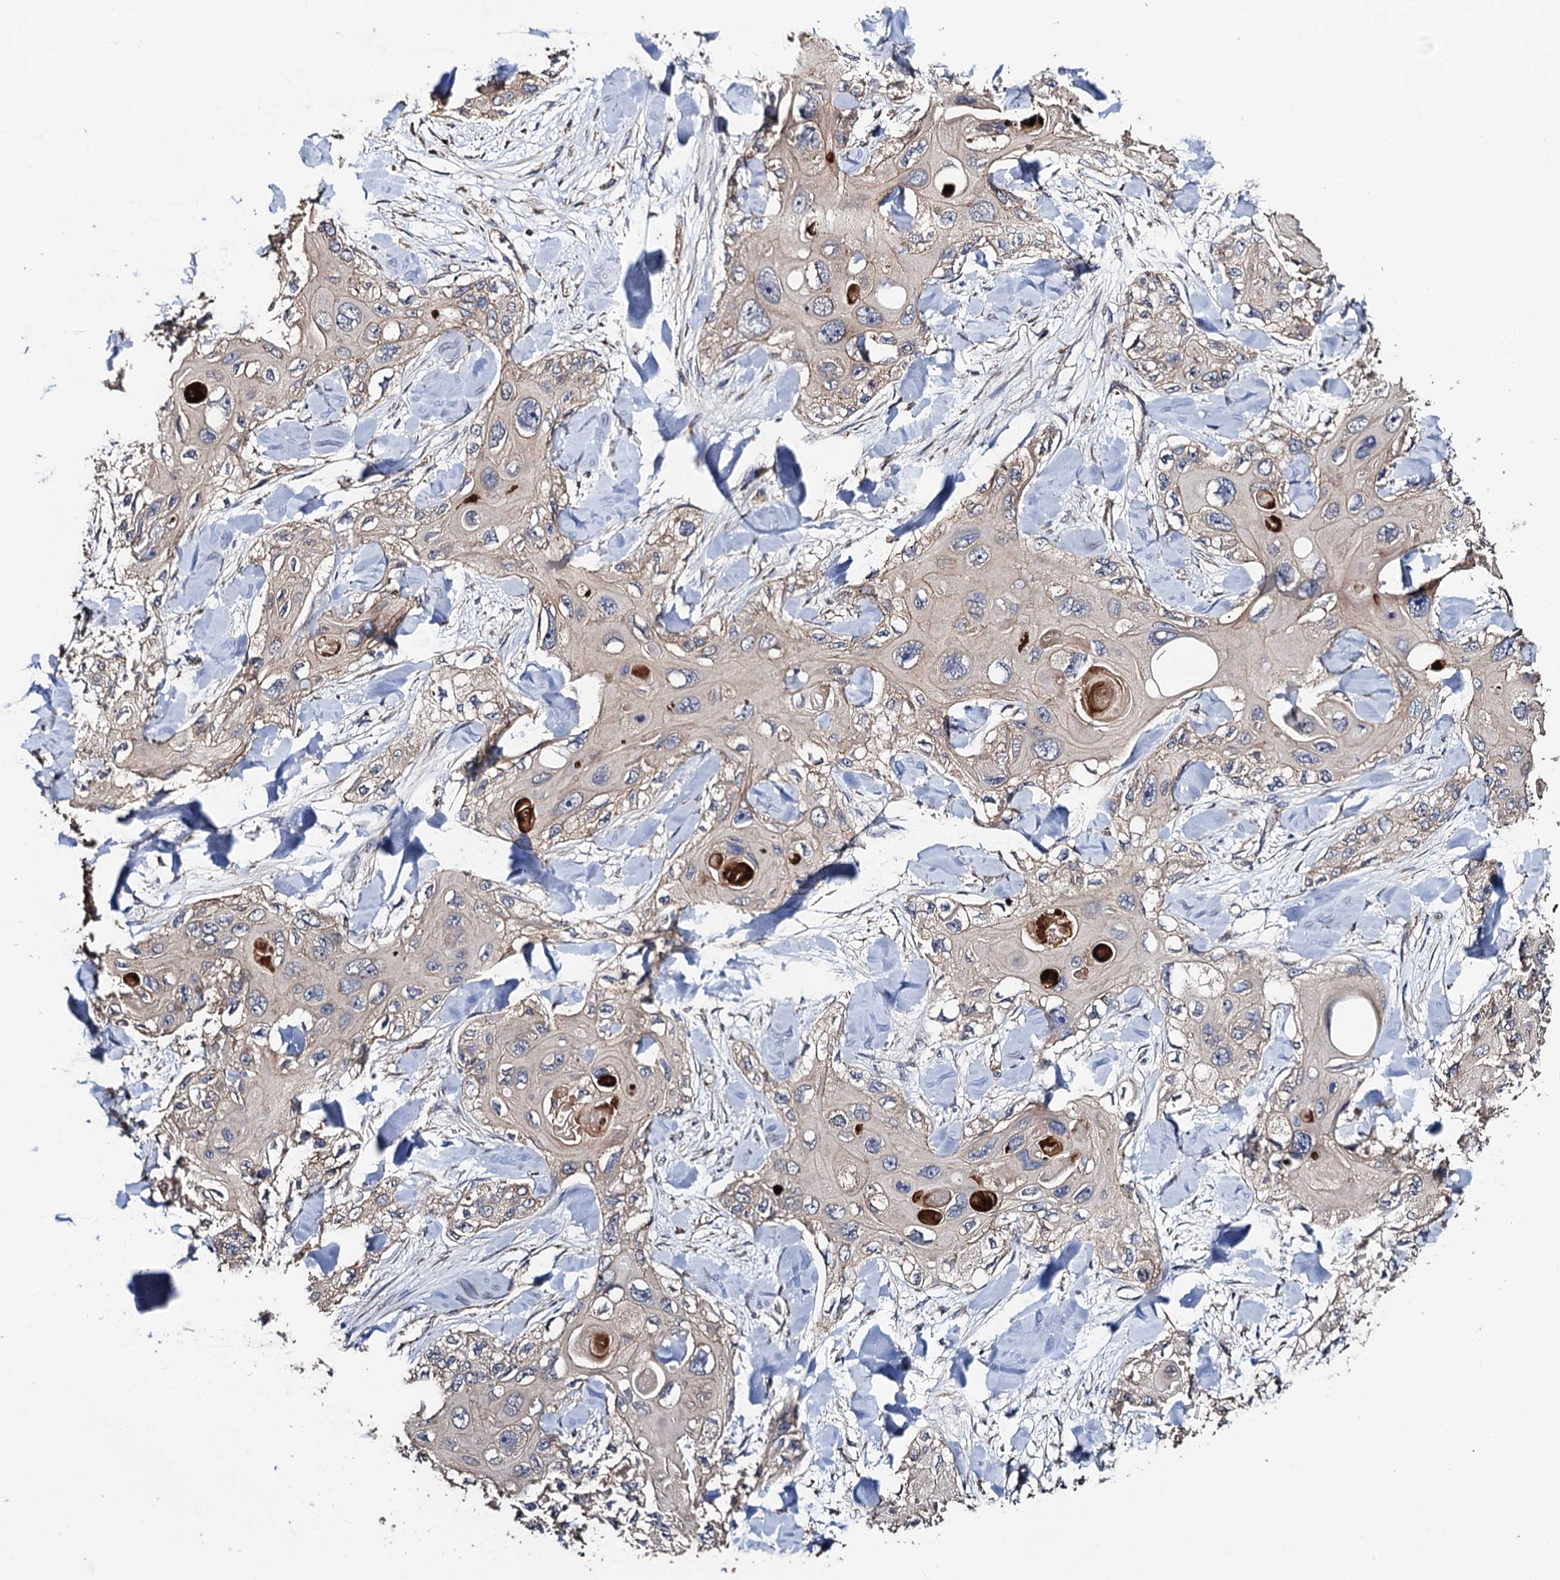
{"staining": {"intensity": "weak", "quantity": "25%-75%", "location": "cytoplasmic/membranous"}, "tissue": "skin cancer", "cell_type": "Tumor cells", "image_type": "cancer", "snomed": [{"axis": "morphology", "description": "Normal tissue, NOS"}, {"axis": "morphology", "description": "Squamous cell carcinoma, NOS"}, {"axis": "topography", "description": "Skin"}], "caption": "About 25%-75% of tumor cells in skin cancer (squamous cell carcinoma) display weak cytoplasmic/membranous protein staining as visualized by brown immunohistochemical staining.", "gene": "PPTC7", "patient": {"sex": "male", "age": 72}}